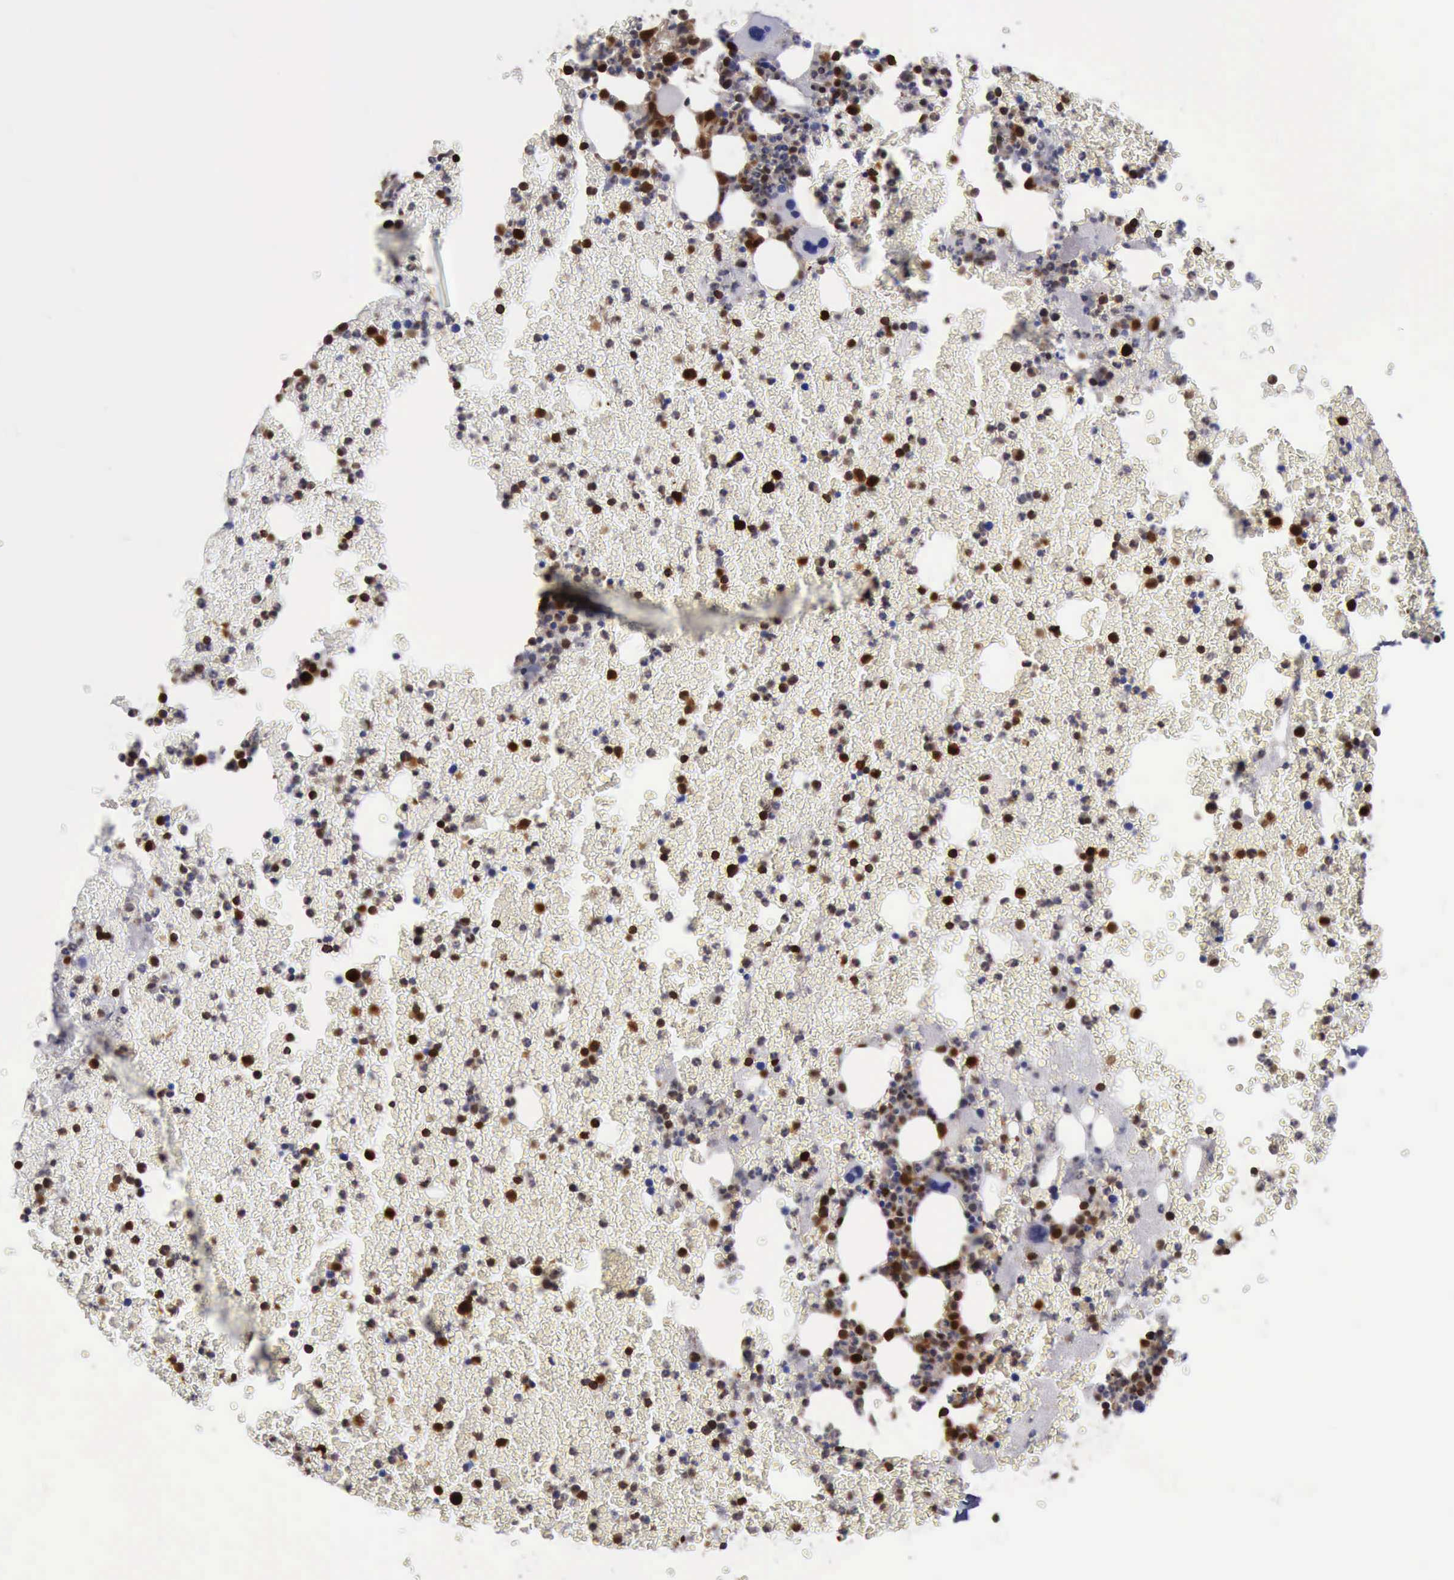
{"staining": {"intensity": "strong", "quantity": "25%-75%", "location": "nuclear"}, "tissue": "bone marrow", "cell_type": "Hematopoietic cells", "image_type": "normal", "snomed": [{"axis": "morphology", "description": "Normal tissue, NOS"}, {"axis": "topography", "description": "Bone marrow"}], "caption": "IHC staining of normal bone marrow, which shows high levels of strong nuclear staining in approximately 25%-75% of hematopoietic cells indicating strong nuclear protein expression. The staining was performed using DAB (brown) for protein detection and nuclei were counterstained in hematoxylin (blue).", "gene": "PDCD4", "patient": {"sex": "male", "age": 54}}